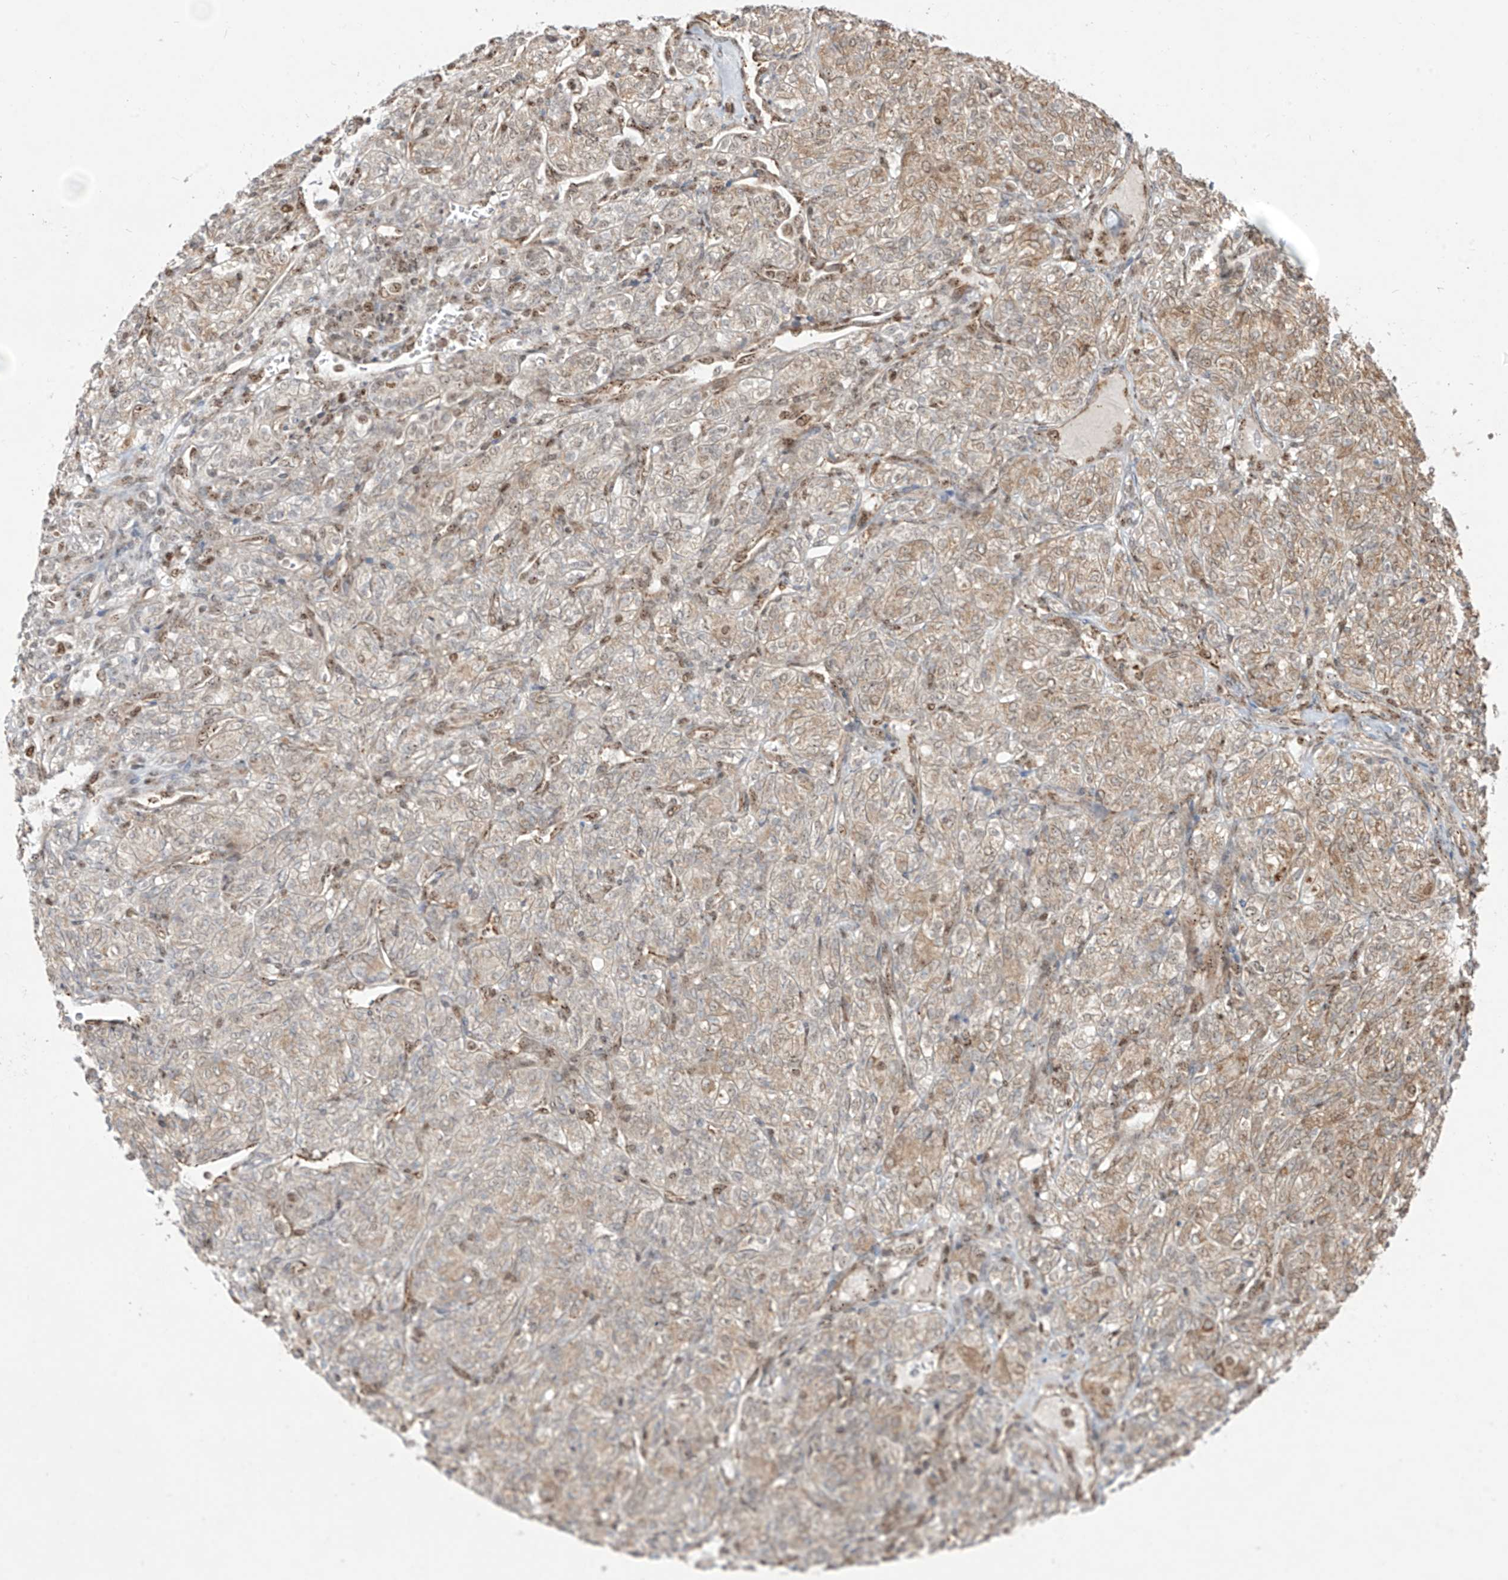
{"staining": {"intensity": "moderate", "quantity": "25%-75%", "location": "cytoplasmic/membranous,nuclear"}, "tissue": "renal cancer", "cell_type": "Tumor cells", "image_type": "cancer", "snomed": [{"axis": "morphology", "description": "Adenocarcinoma, NOS"}, {"axis": "topography", "description": "Kidney"}], "caption": "DAB (3,3'-diaminobenzidine) immunohistochemical staining of adenocarcinoma (renal) shows moderate cytoplasmic/membranous and nuclear protein positivity in about 25%-75% of tumor cells.", "gene": "ZBTB8A", "patient": {"sex": "male", "age": 77}}